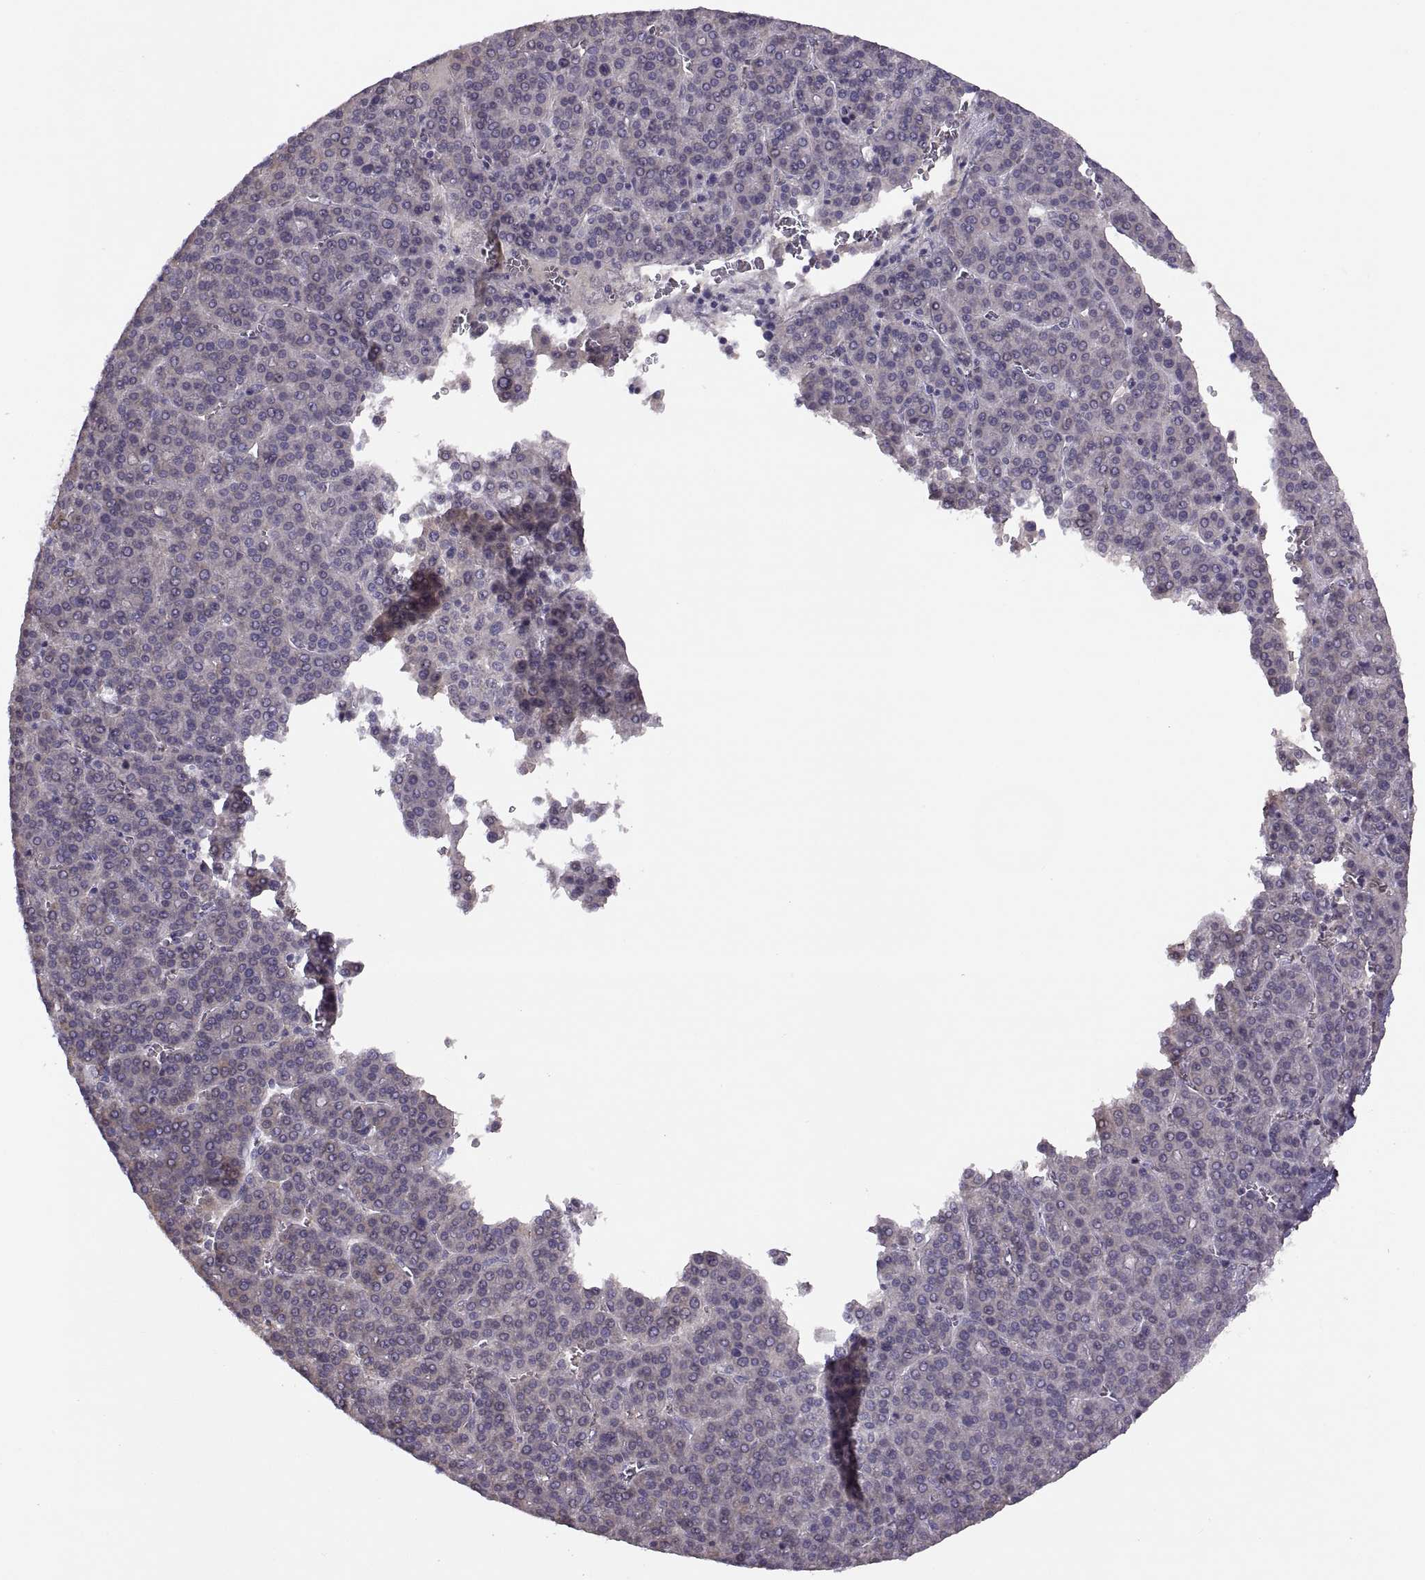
{"staining": {"intensity": "negative", "quantity": "none", "location": "none"}, "tissue": "liver cancer", "cell_type": "Tumor cells", "image_type": "cancer", "snomed": [{"axis": "morphology", "description": "Carcinoma, Hepatocellular, NOS"}, {"axis": "topography", "description": "Liver"}], "caption": "Micrograph shows no significant protein positivity in tumor cells of liver hepatocellular carcinoma.", "gene": "H2AP", "patient": {"sex": "female", "age": 58}}